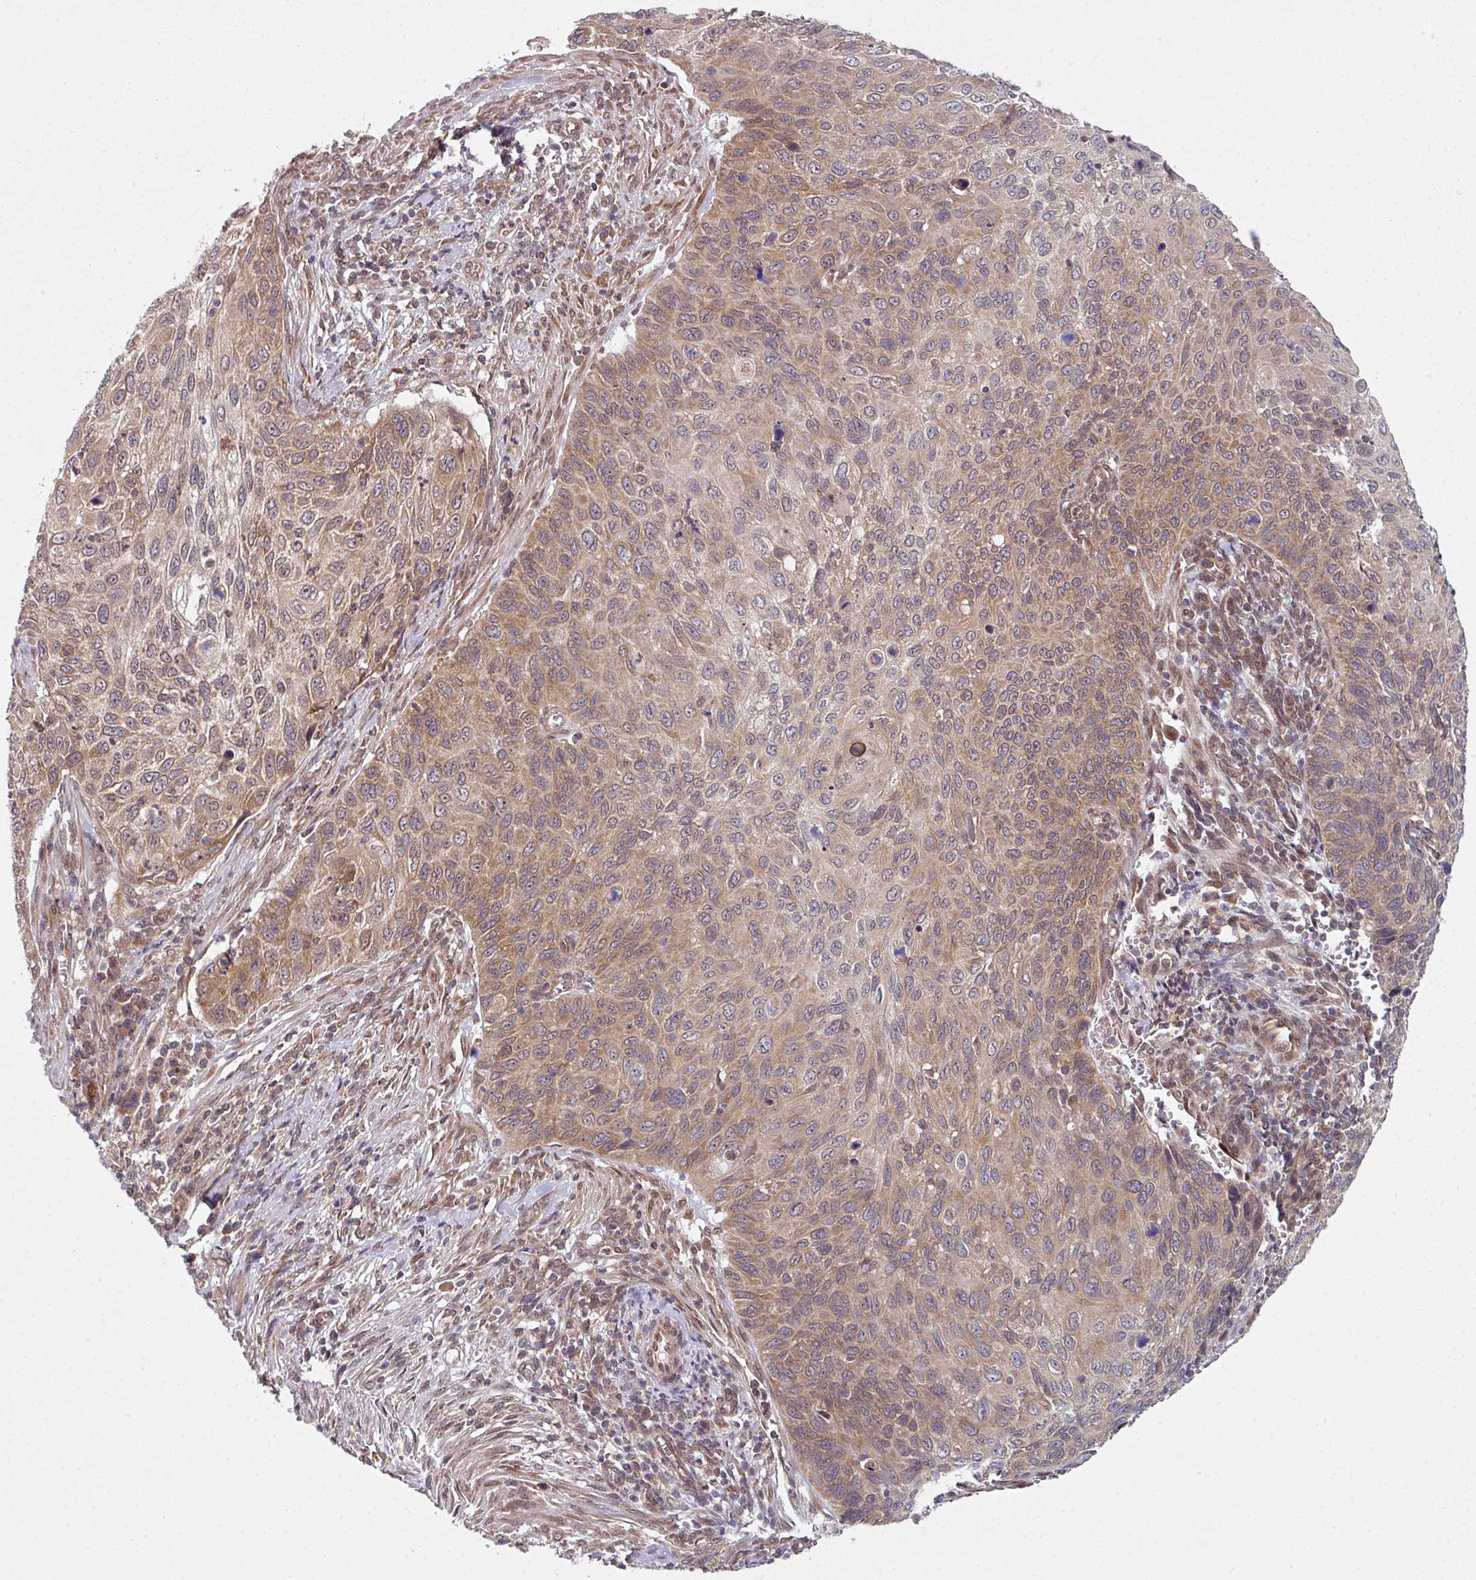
{"staining": {"intensity": "moderate", "quantity": ">75%", "location": "cytoplasmic/membranous"}, "tissue": "cervical cancer", "cell_type": "Tumor cells", "image_type": "cancer", "snomed": [{"axis": "morphology", "description": "Squamous cell carcinoma, NOS"}, {"axis": "topography", "description": "Cervix"}], "caption": "Human cervical squamous cell carcinoma stained with a brown dye exhibits moderate cytoplasmic/membranous positive staining in about >75% of tumor cells.", "gene": "CAMLG", "patient": {"sex": "female", "age": 70}}